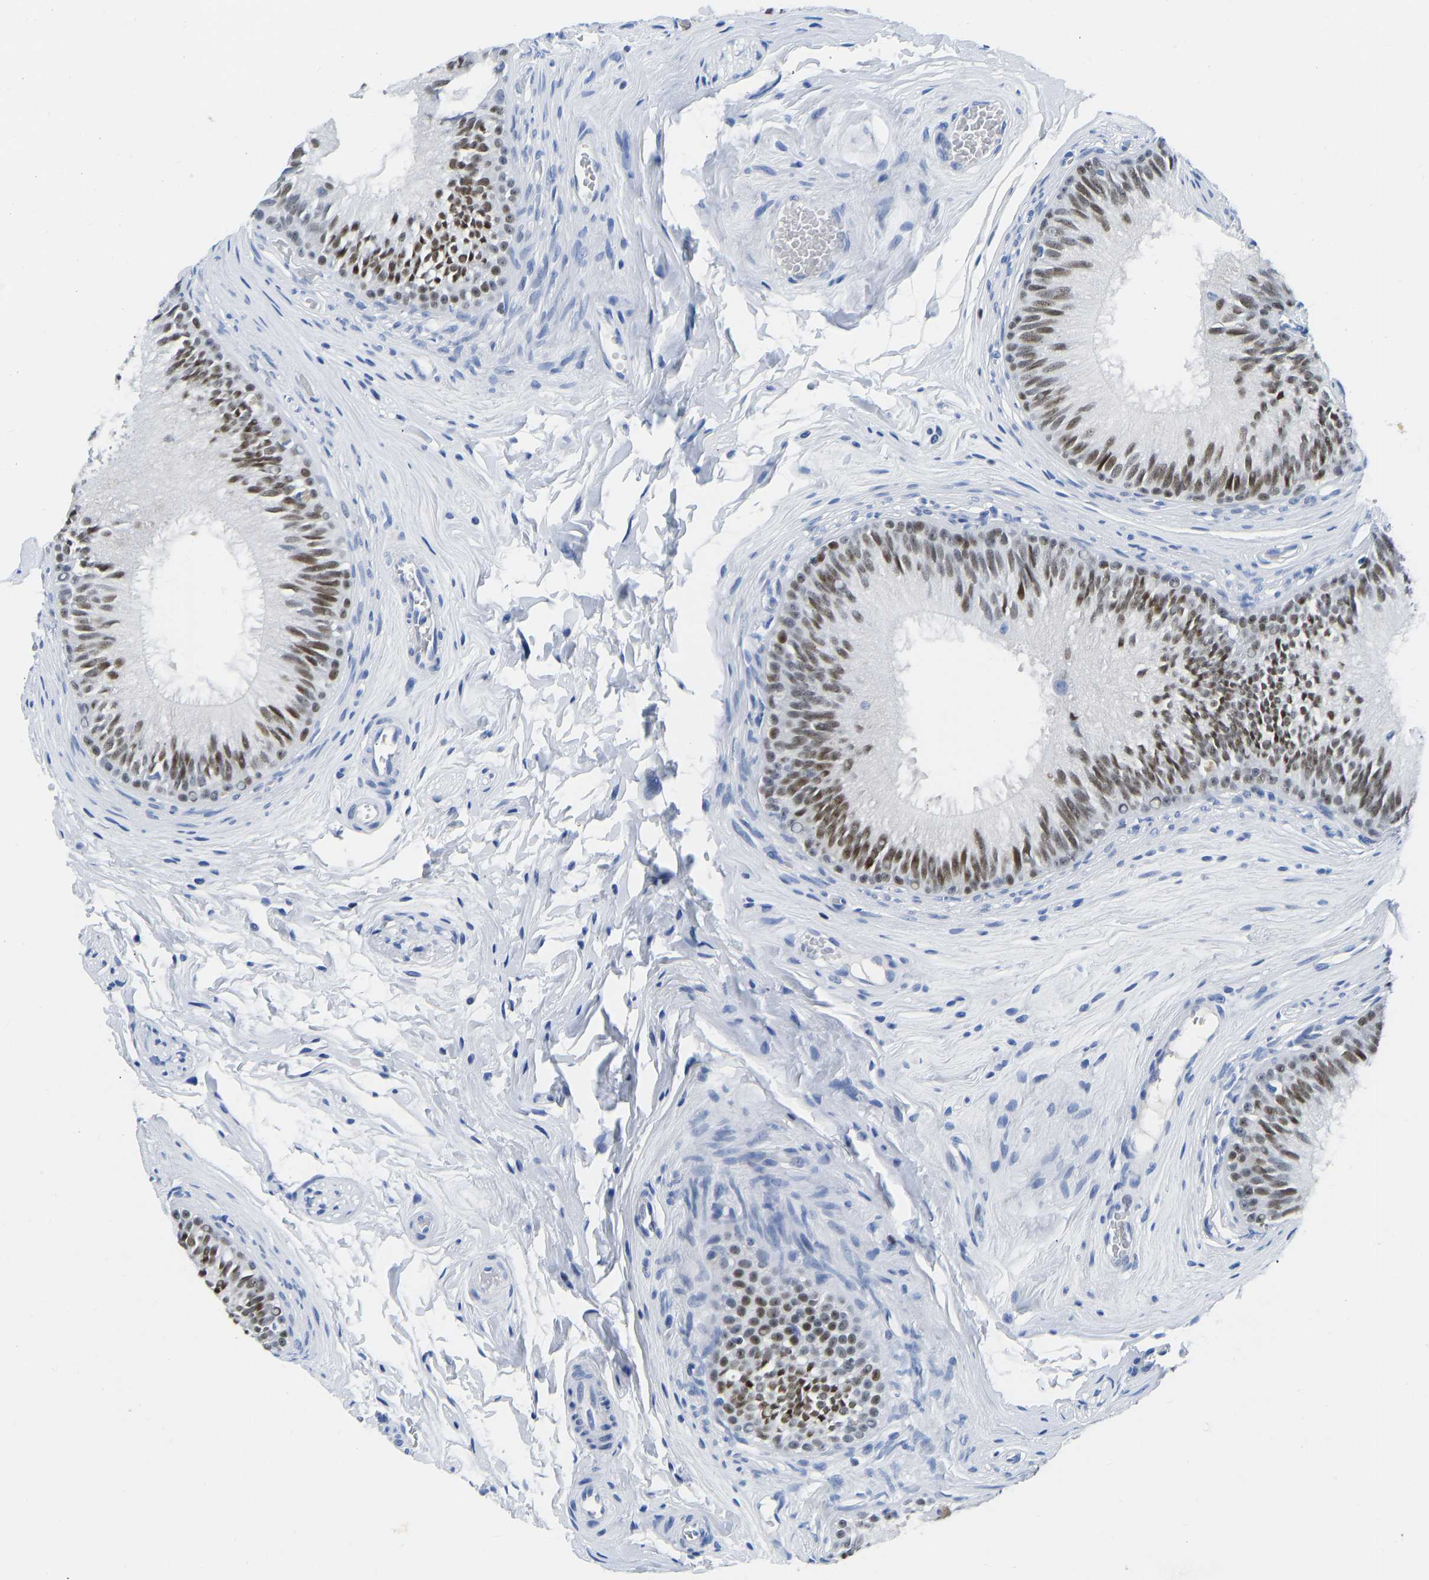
{"staining": {"intensity": "strong", "quantity": "25%-75%", "location": "nuclear"}, "tissue": "epididymis", "cell_type": "Glandular cells", "image_type": "normal", "snomed": [{"axis": "morphology", "description": "Normal tissue, NOS"}, {"axis": "topography", "description": "Testis"}, {"axis": "topography", "description": "Epididymis"}], "caption": "Epididymis stained for a protein (brown) exhibits strong nuclear positive expression in approximately 25%-75% of glandular cells.", "gene": "TCF7", "patient": {"sex": "male", "age": 36}}